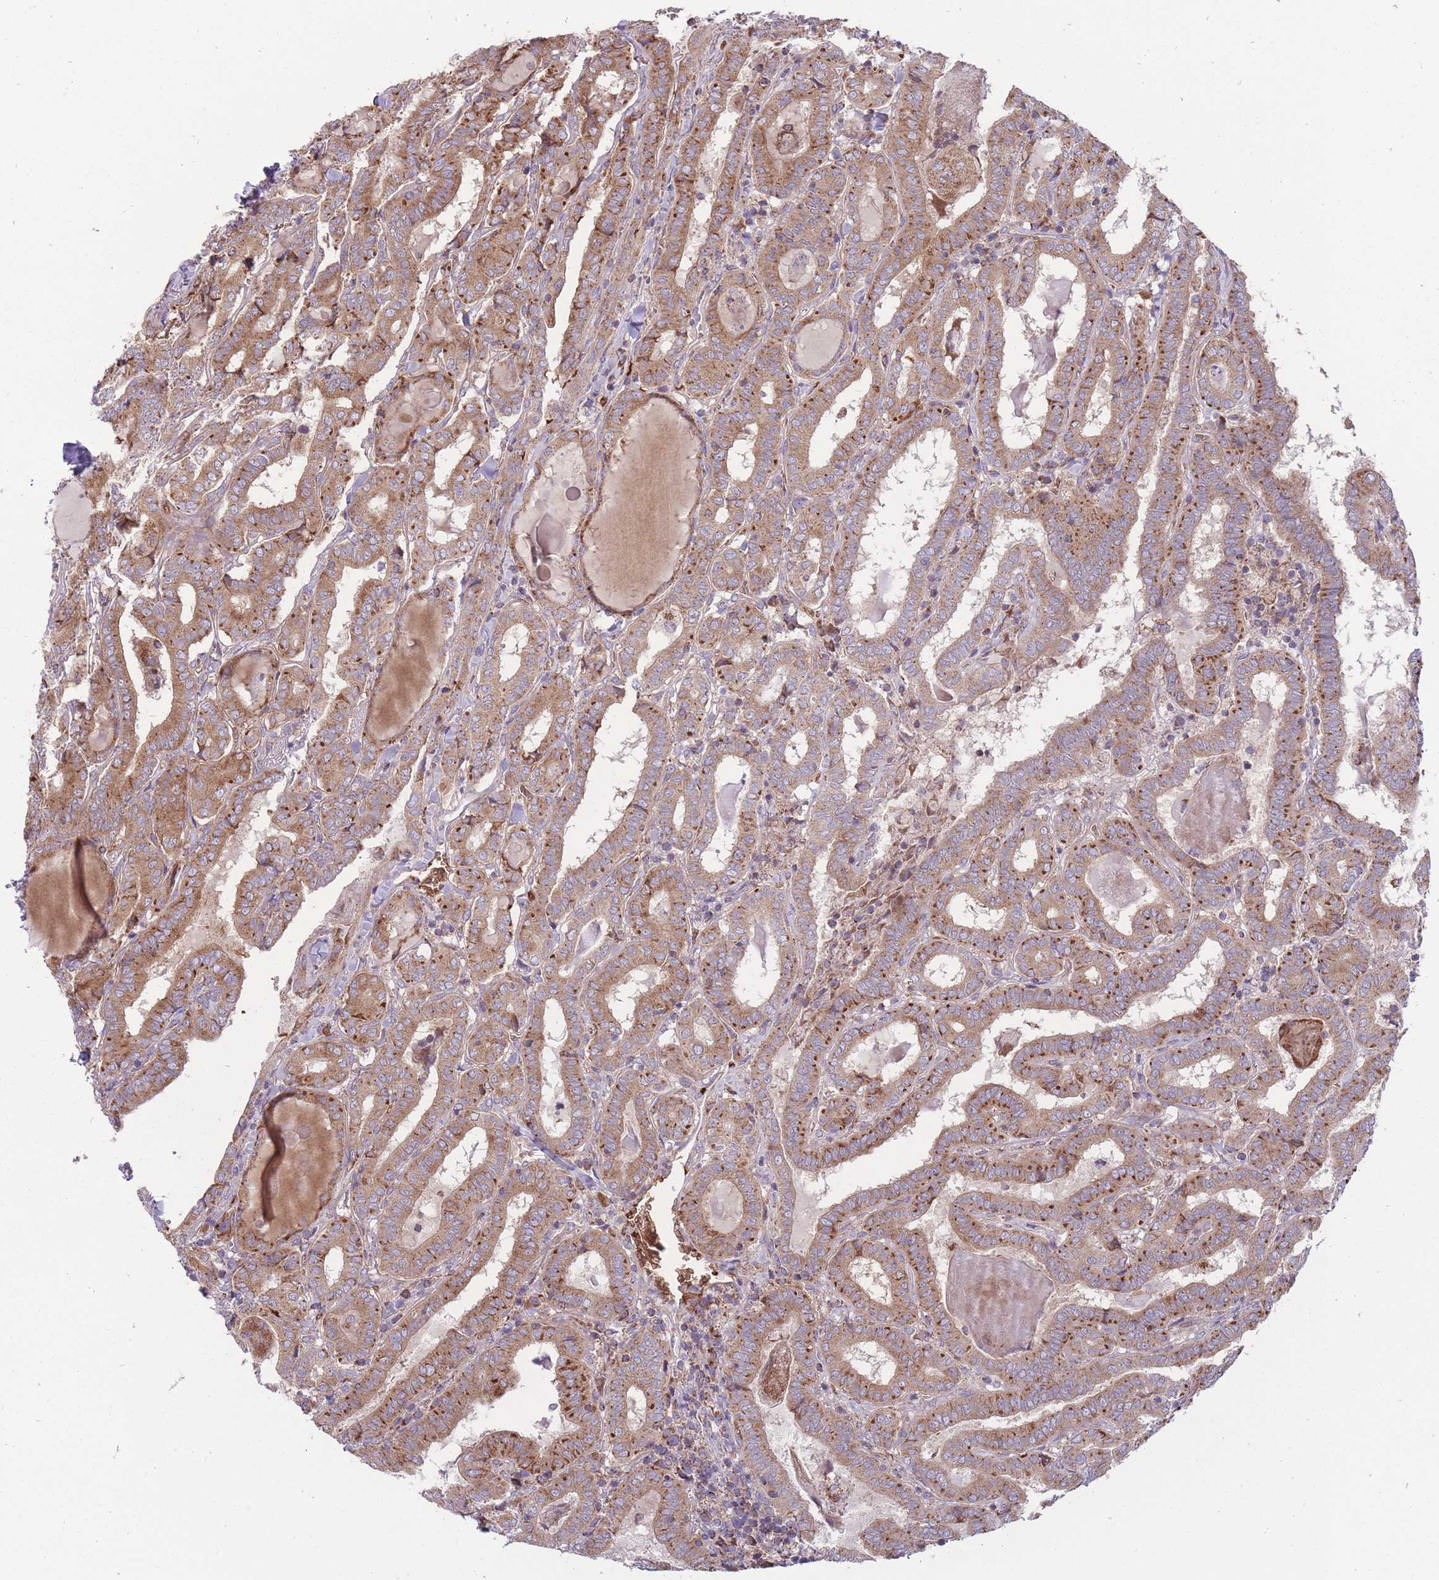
{"staining": {"intensity": "moderate", "quantity": ">75%", "location": "cytoplasmic/membranous"}, "tissue": "thyroid cancer", "cell_type": "Tumor cells", "image_type": "cancer", "snomed": [{"axis": "morphology", "description": "Papillary adenocarcinoma, NOS"}, {"axis": "topography", "description": "Thyroid gland"}], "caption": "Protein staining shows moderate cytoplasmic/membranous expression in approximately >75% of tumor cells in thyroid cancer.", "gene": "ANKRD10", "patient": {"sex": "female", "age": 72}}